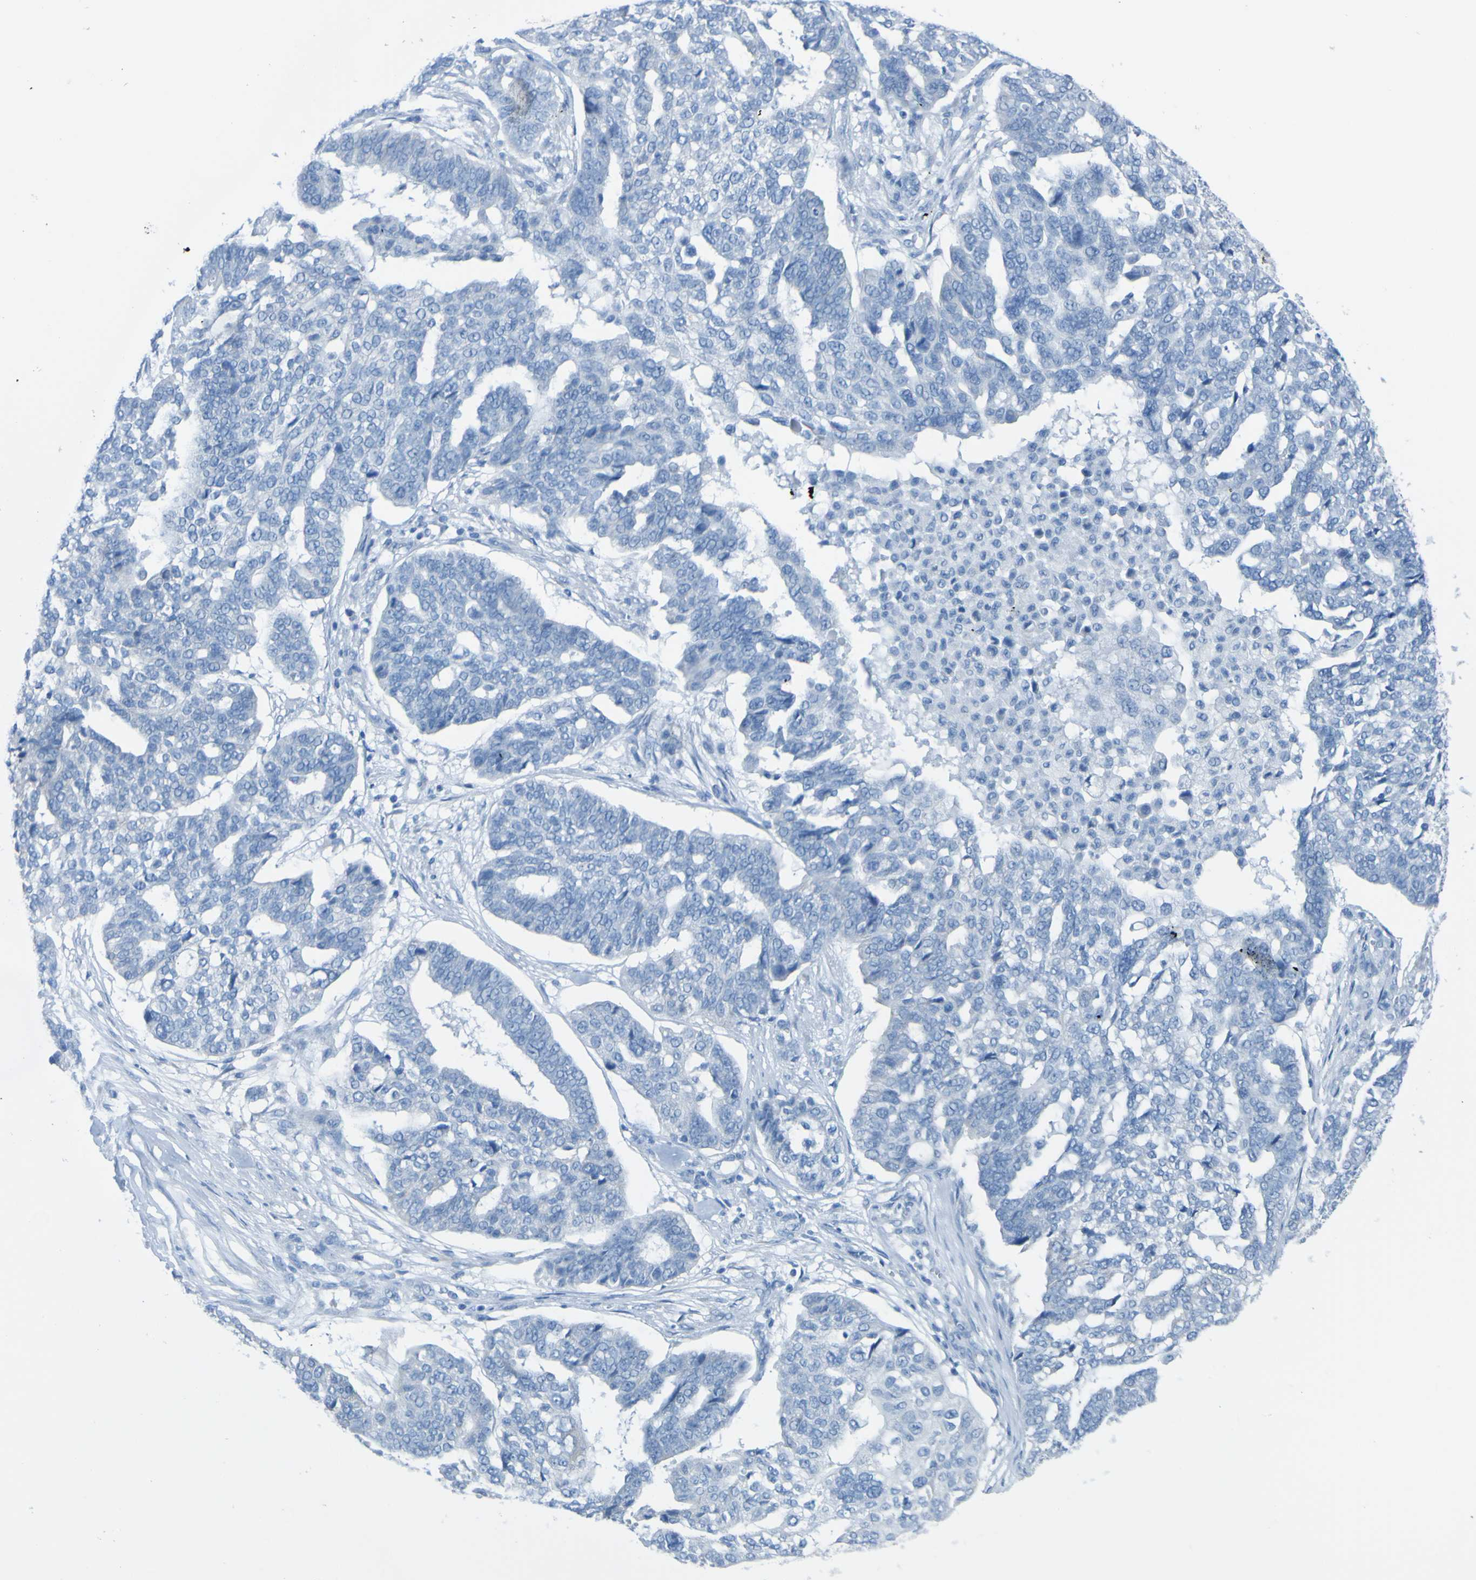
{"staining": {"intensity": "negative", "quantity": "none", "location": "none"}, "tissue": "ovarian cancer", "cell_type": "Tumor cells", "image_type": "cancer", "snomed": [{"axis": "morphology", "description": "Cystadenocarcinoma, serous, NOS"}, {"axis": "topography", "description": "Ovary"}], "caption": "An image of ovarian serous cystadenocarcinoma stained for a protein exhibits no brown staining in tumor cells. The staining is performed using DAB (3,3'-diaminobenzidine) brown chromogen with nuclei counter-stained in using hematoxylin.", "gene": "ACMSD", "patient": {"sex": "female", "age": 59}}